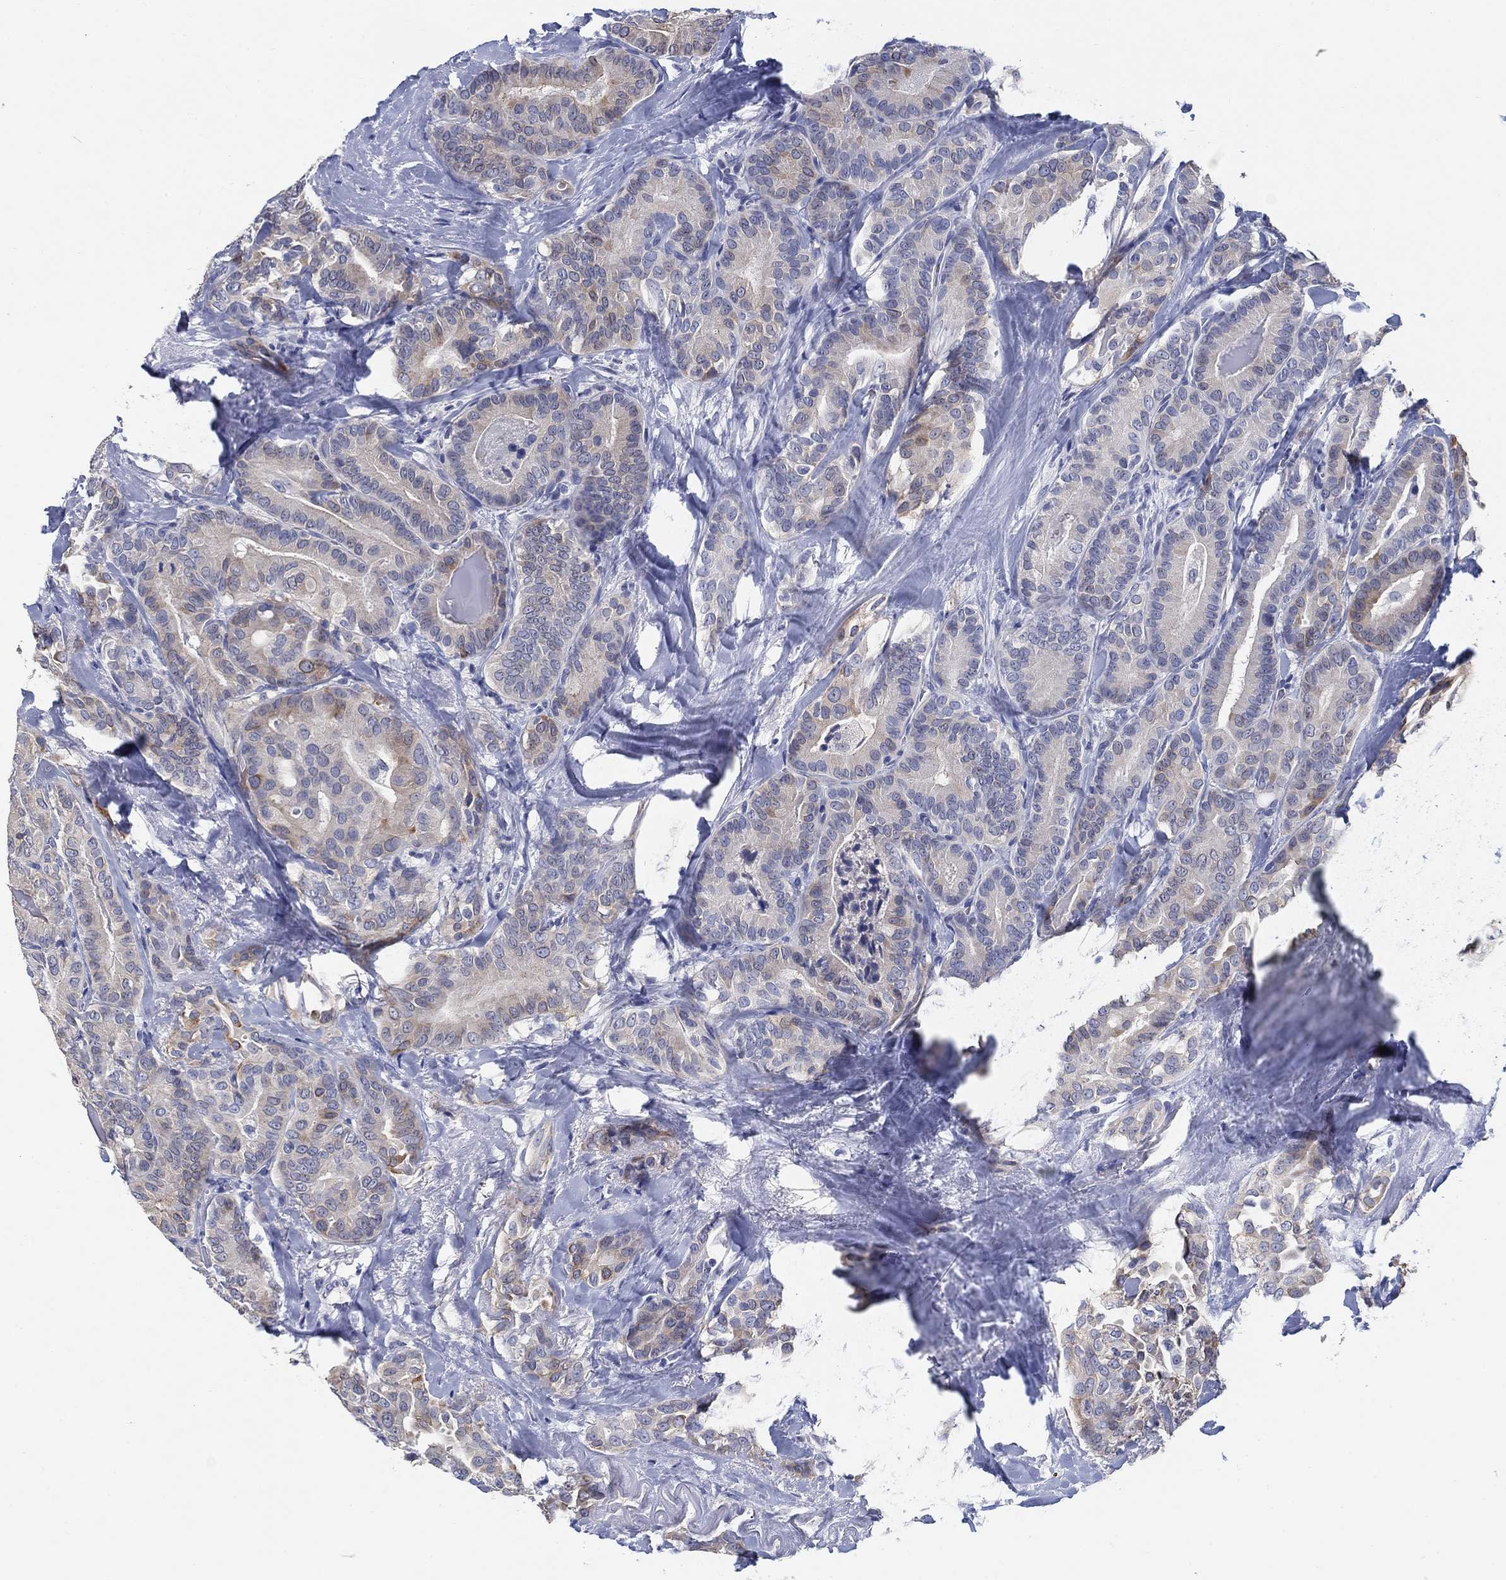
{"staining": {"intensity": "weak", "quantity": "25%-75%", "location": "cytoplasmic/membranous"}, "tissue": "thyroid cancer", "cell_type": "Tumor cells", "image_type": "cancer", "snomed": [{"axis": "morphology", "description": "Papillary adenocarcinoma, NOS"}, {"axis": "topography", "description": "Thyroid gland"}], "caption": "A photomicrograph showing weak cytoplasmic/membranous positivity in about 25%-75% of tumor cells in thyroid papillary adenocarcinoma, as visualized by brown immunohistochemical staining.", "gene": "CLUL1", "patient": {"sex": "male", "age": 61}}